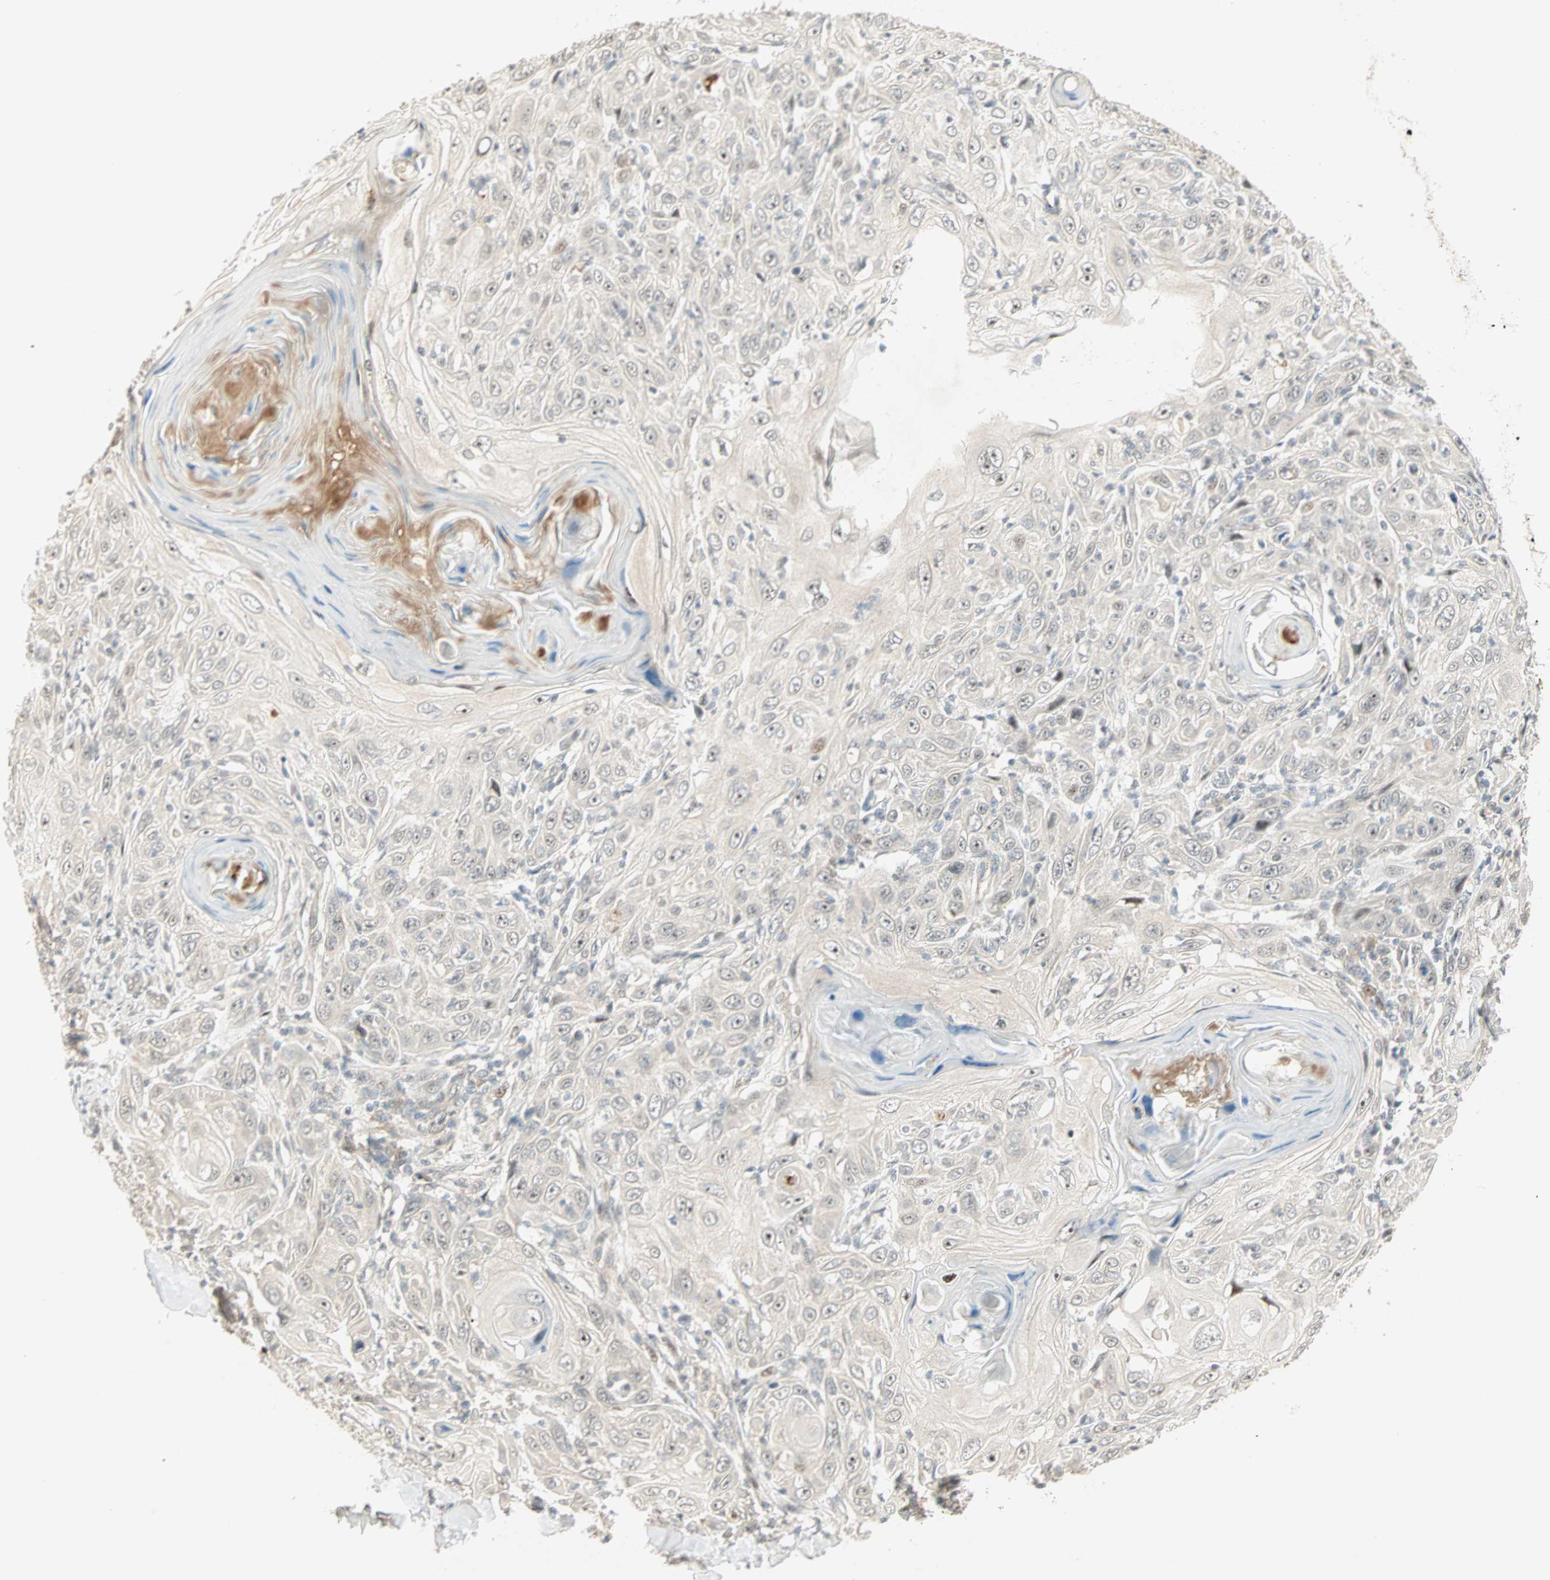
{"staining": {"intensity": "negative", "quantity": "none", "location": "none"}, "tissue": "skin cancer", "cell_type": "Tumor cells", "image_type": "cancer", "snomed": [{"axis": "morphology", "description": "Squamous cell carcinoma, NOS"}, {"axis": "topography", "description": "Skin"}], "caption": "Tumor cells are negative for brown protein staining in skin squamous cell carcinoma.", "gene": "ACSL5", "patient": {"sex": "female", "age": 88}}